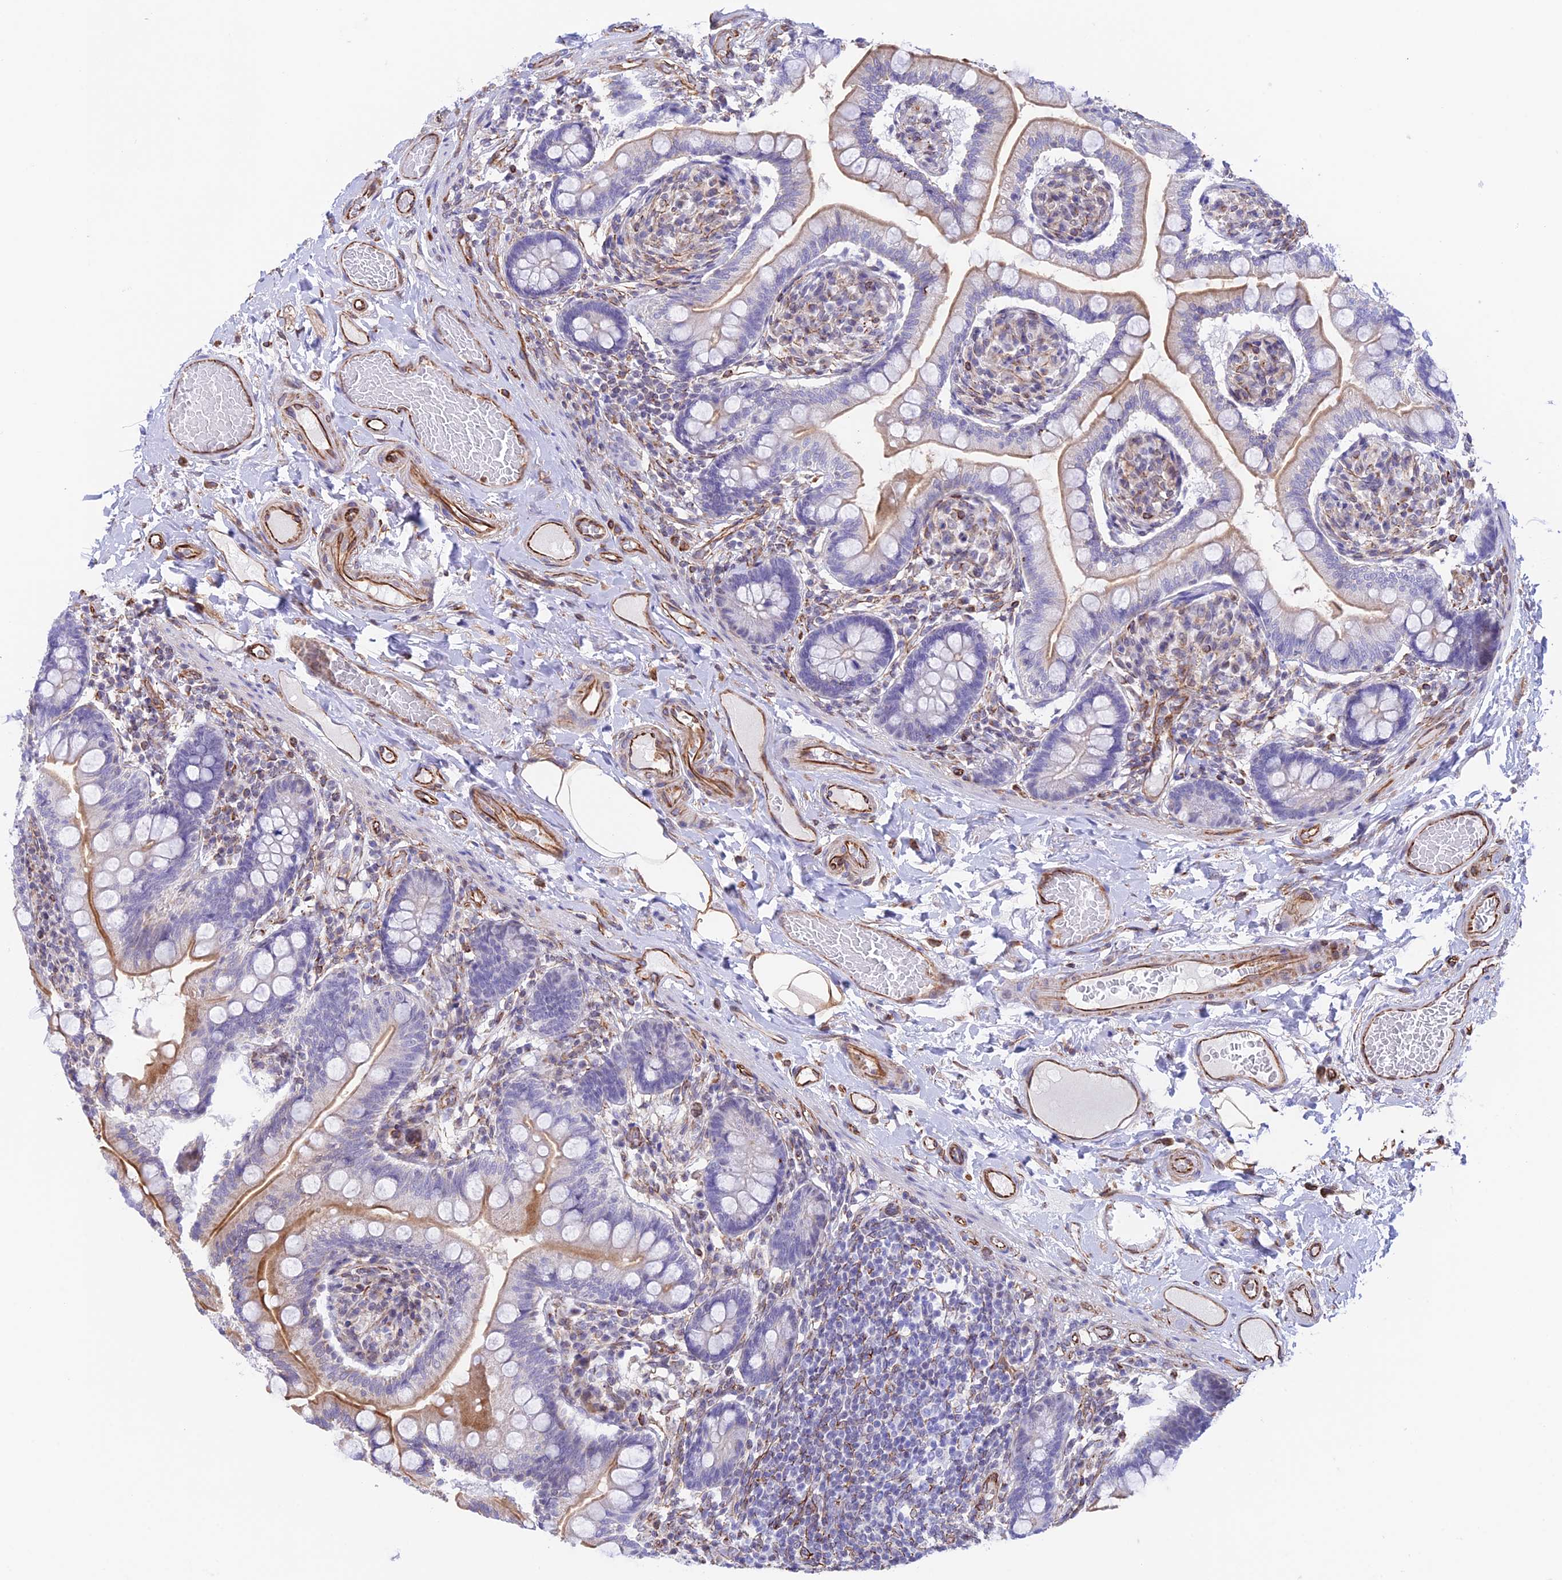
{"staining": {"intensity": "moderate", "quantity": "25%-75%", "location": "cytoplasmic/membranous"}, "tissue": "small intestine", "cell_type": "Glandular cells", "image_type": "normal", "snomed": [{"axis": "morphology", "description": "Normal tissue, NOS"}, {"axis": "topography", "description": "Small intestine"}], "caption": "Immunohistochemistry (IHC) of benign small intestine shows medium levels of moderate cytoplasmic/membranous staining in approximately 25%-75% of glandular cells. (Stains: DAB in brown, nuclei in blue, Microscopy: brightfield microscopy at high magnification).", "gene": "ZNF652", "patient": {"sex": "female", "age": 64}}